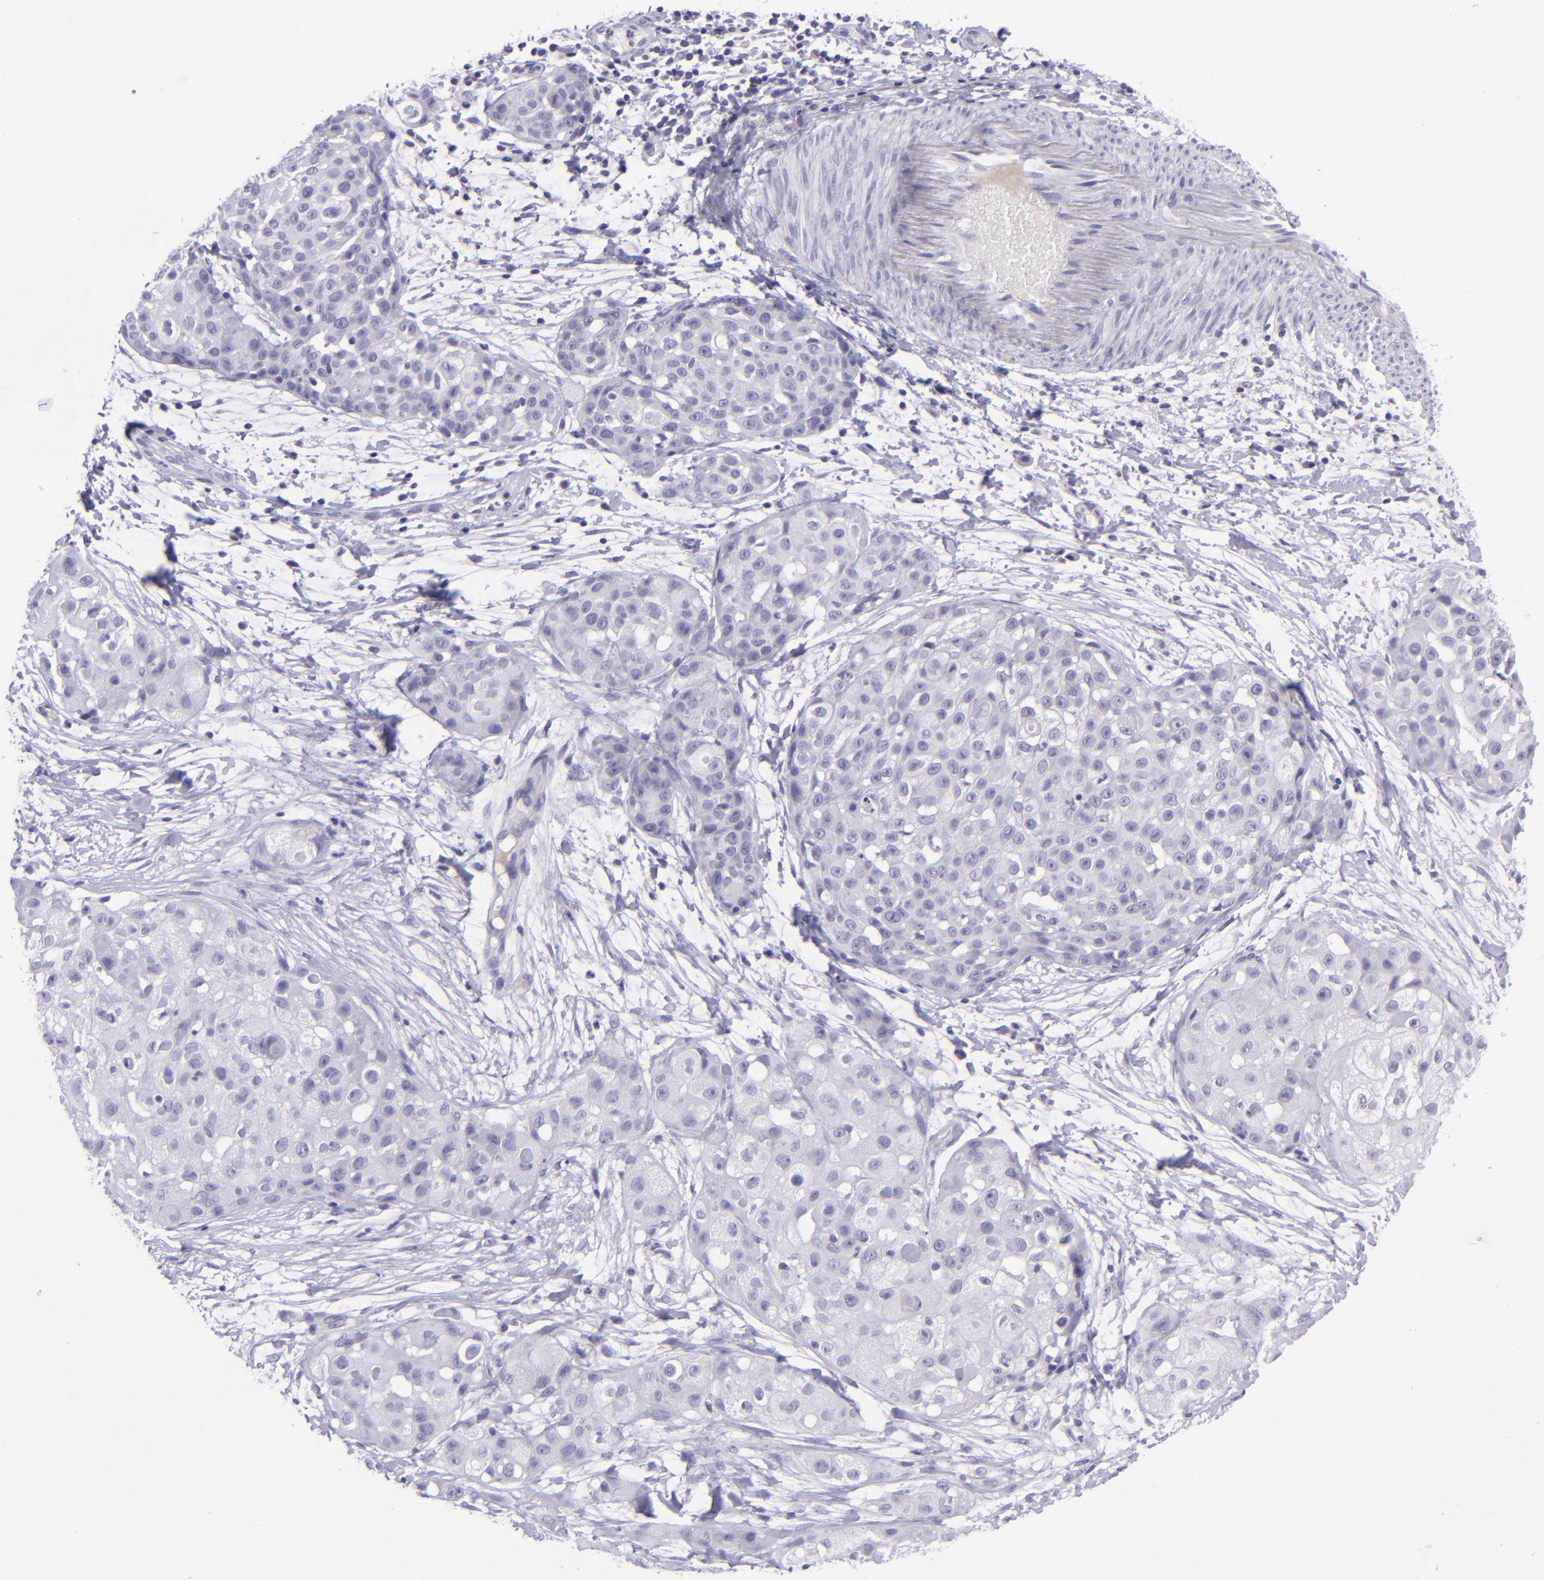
{"staining": {"intensity": "negative", "quantity": "none", "location": "none"}, "tissue": "skin cancer", "cell_type": "Tumor cells", "image_type": "cancer", "snomed": [{"axis": "morphology", "description": "Squamous cell carcinoma, NOS"}, {"axis": "topography", "description": "Skin"}], "caption": "Tumor cells show no significant positivity in skin cancer.", "gene": "POU2F2", "patient": {"sex": "female", "age": 57}}